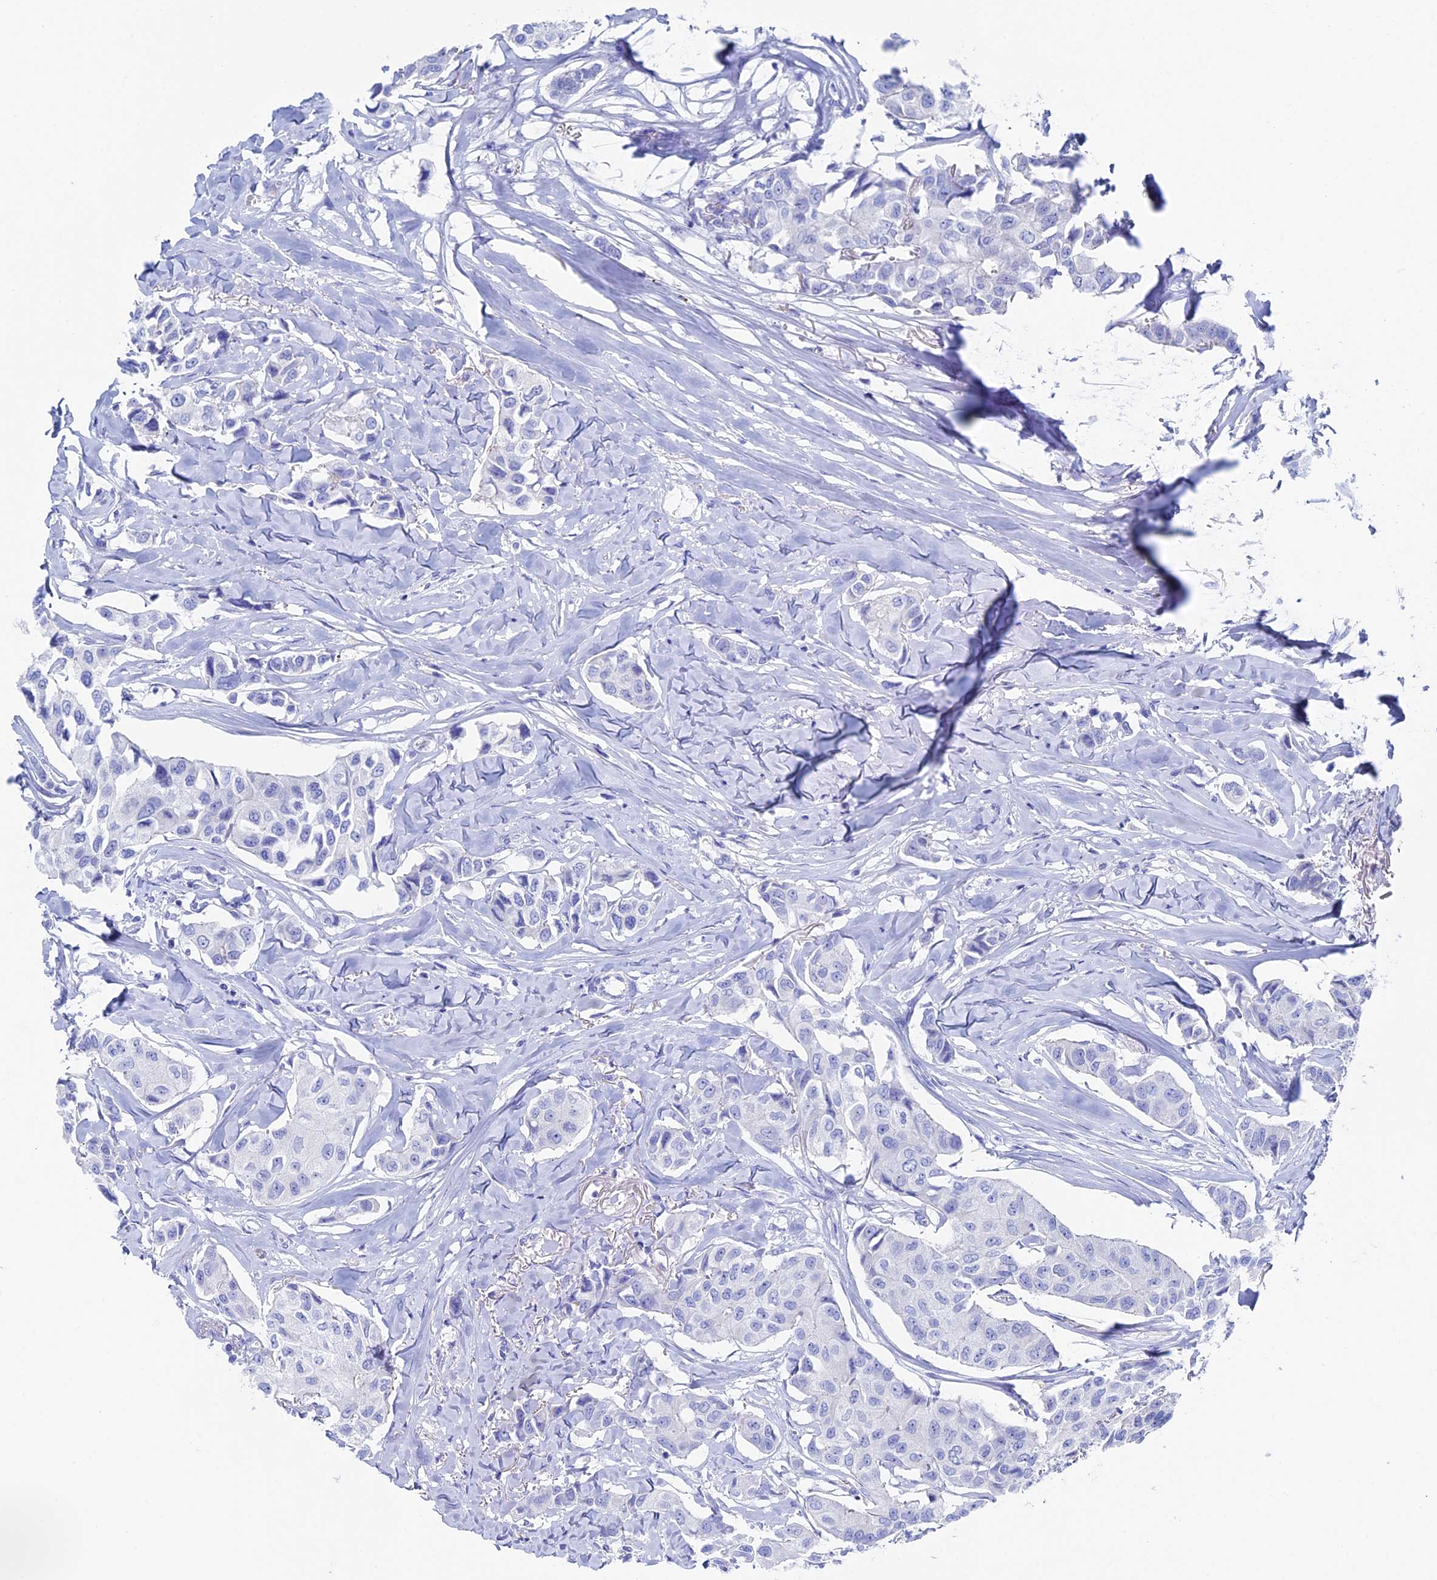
{"staining": {"intensity": "negative", "quantity": "none", "location": "none"}, "tissue": "breast cancer", "cell_type": "Tumor cells", "image_type": "cancer", "snomed": [{"axis": "morphology", "description": "Duct carcinoma"}, {"axis": "topography", "description": "Breast"}], "caption": "The IHC photomicrograph has no significant expression in tumor cells of intraductal carcinoma (breast) tissue. (Brightfield microscopy of DAB (3,3'-diaminobenzidine) immunohistochemistry at high magnification).", "gene": "UNC119", "patient": {"sex": "female", "age": 80}}